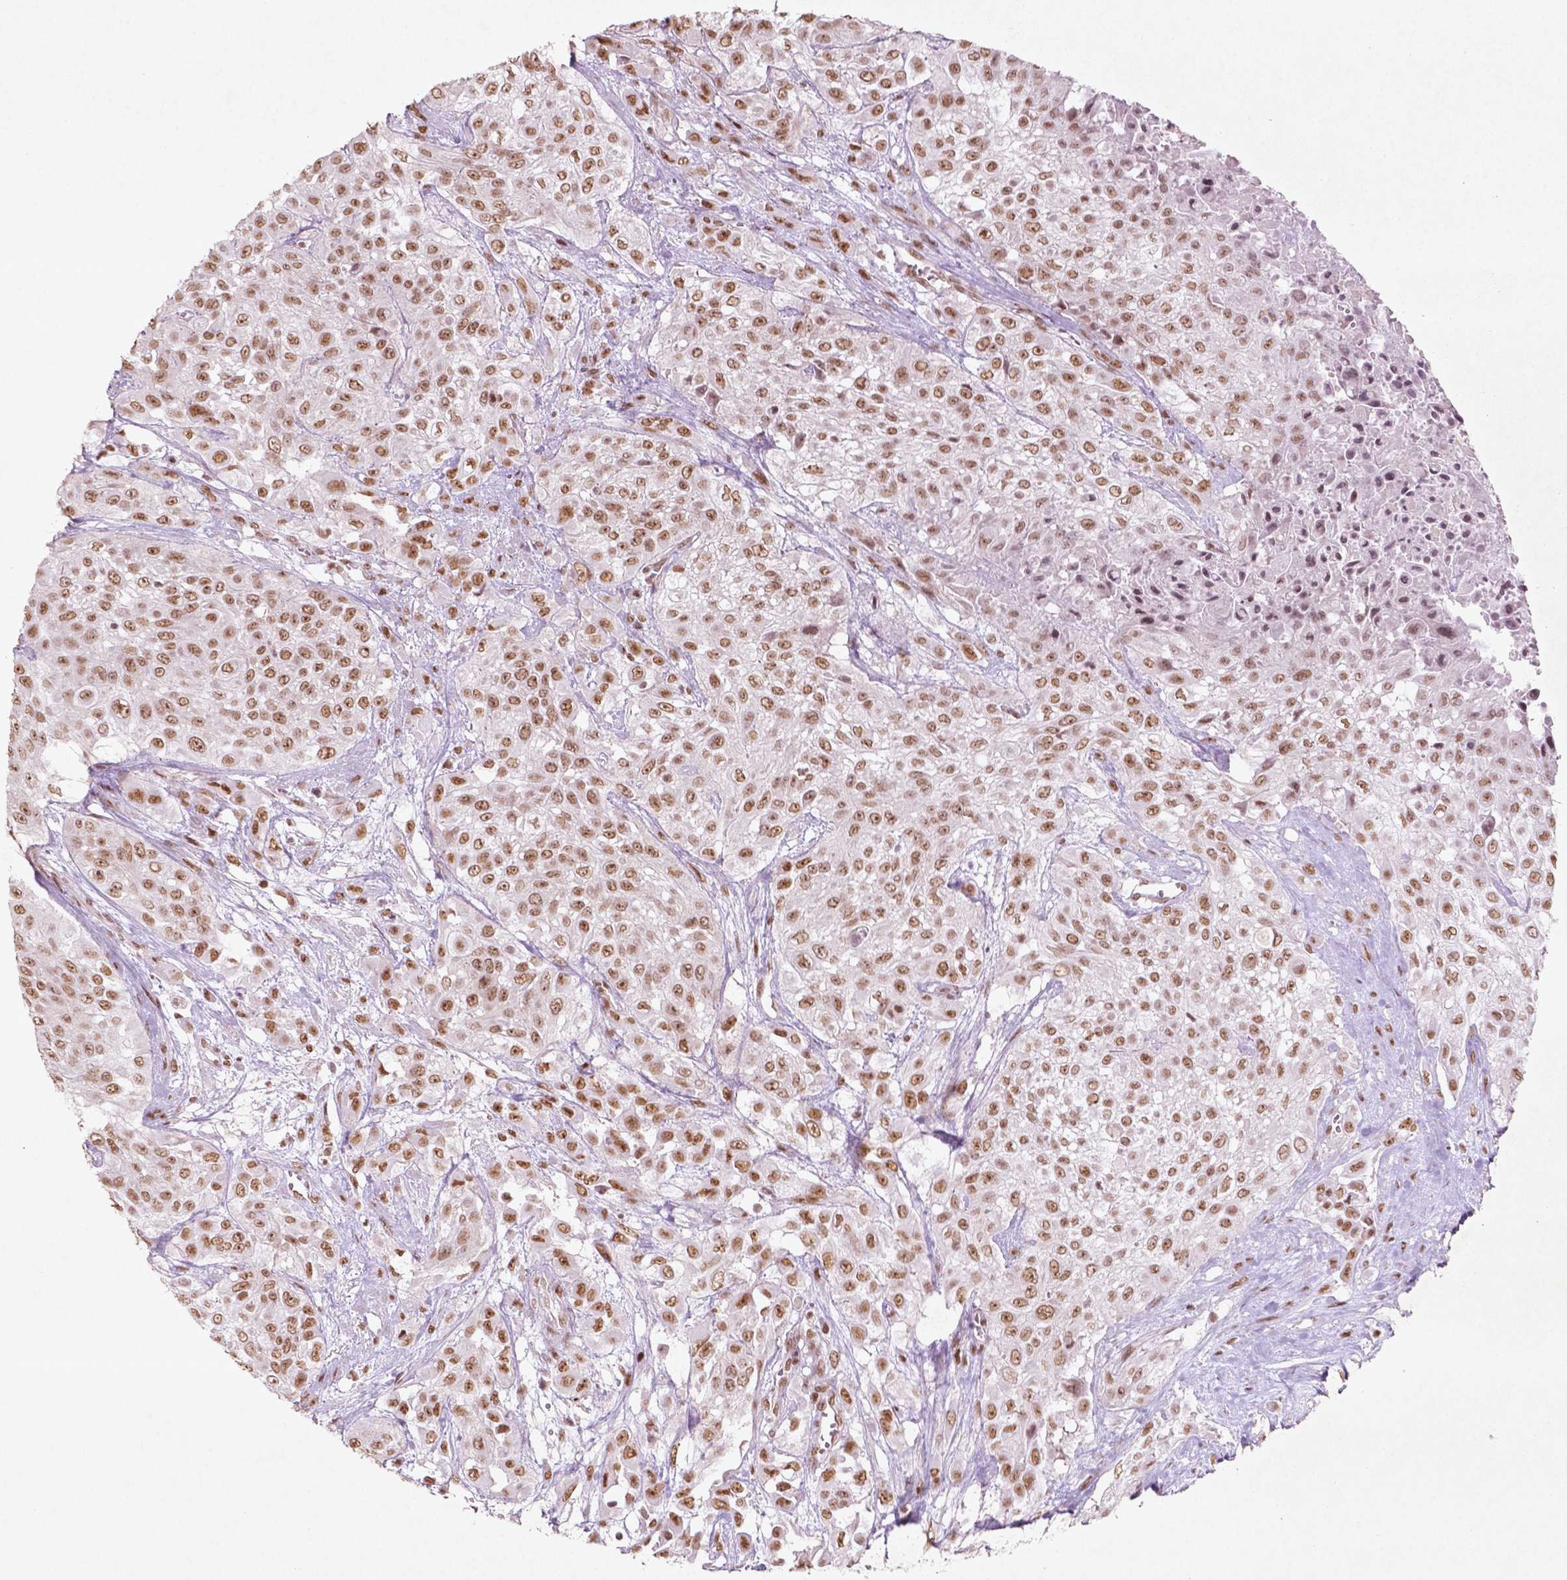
{"staining": {"intensity": "moderate", "quantity": ">75%", "location": "nuclear"}, "tissue": "urothelial cancer", "cell_type": "Tumor cells", "image_type": "cancer", "snomed": [{"axis": "morphology", "description": "Urothelial carcinoma, High grade"}, {"axis": "topography", "description": "Urinary bladder"}], "caption": "Protein expression analysis of urothelial carcinoma (high-grade) exhibits moderate nuclear expression in about >75% of tumor cells. (Brightfield microscopy of DAB IHC at high magnification).", "gene": "HMG20B", "patient": {"sex": "male", "age": 57}}